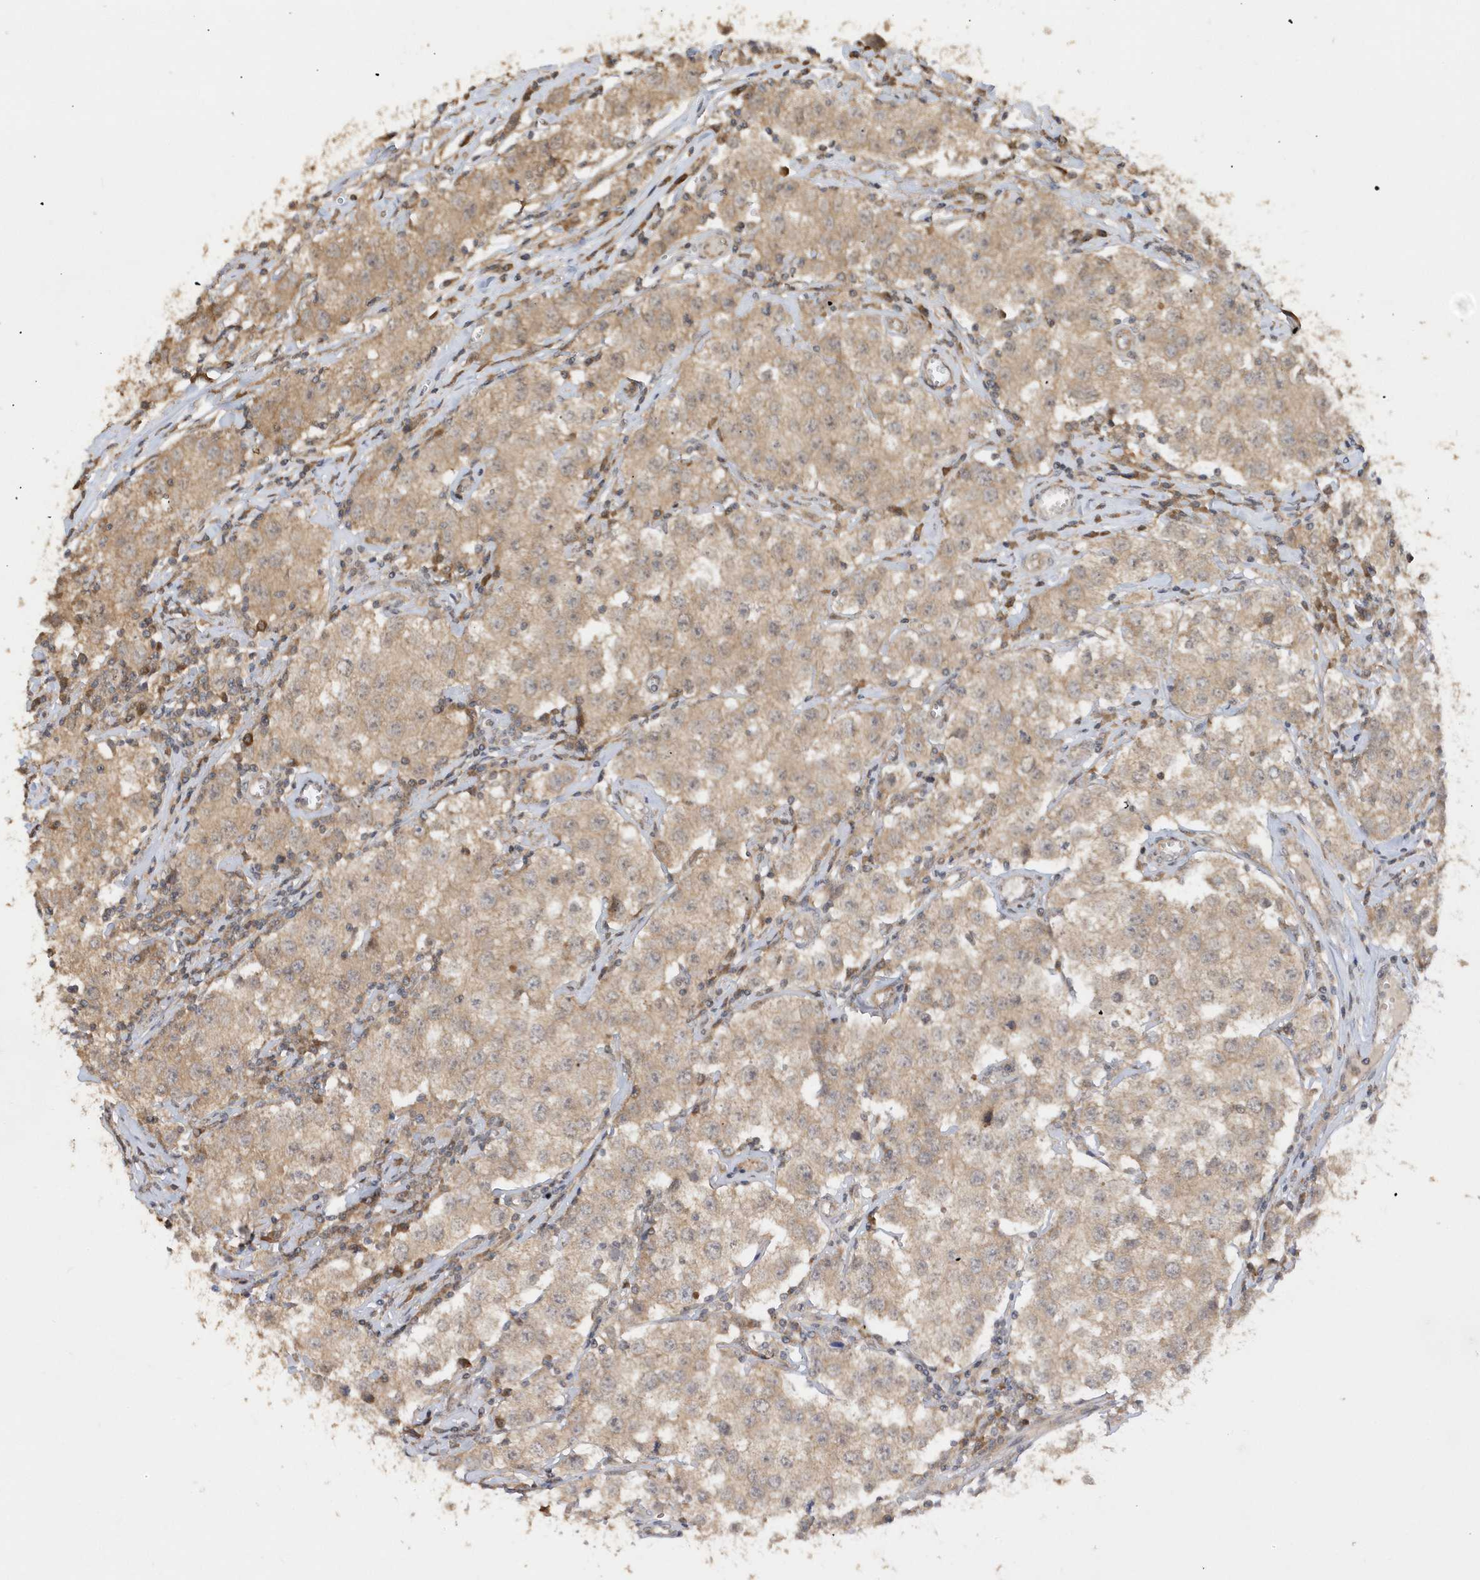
{"staining": {"intensity": "moderate", "quantity": "<25%", "location": "cytoplasmic/membranous"}, "tissue": "testis cancer", "cell_type": "Tumor cells", "image_type": "cancer", "snomed": [{"axis": "morphology", "description": "Seminoma, NOS"}, {"axis": "morphology", "description": "Carcinoma, Embryonal, NOS"}, {"axis": "topography", "description": "Testis"}], "caption": "Testis seminoma was stained to show a protein in brown. There is low levels of moderate cytoplasmic/membranous staining in about <25% of tumor cells.", "gene": "RPE", "patient": {"sex": "male", "age": 43}}